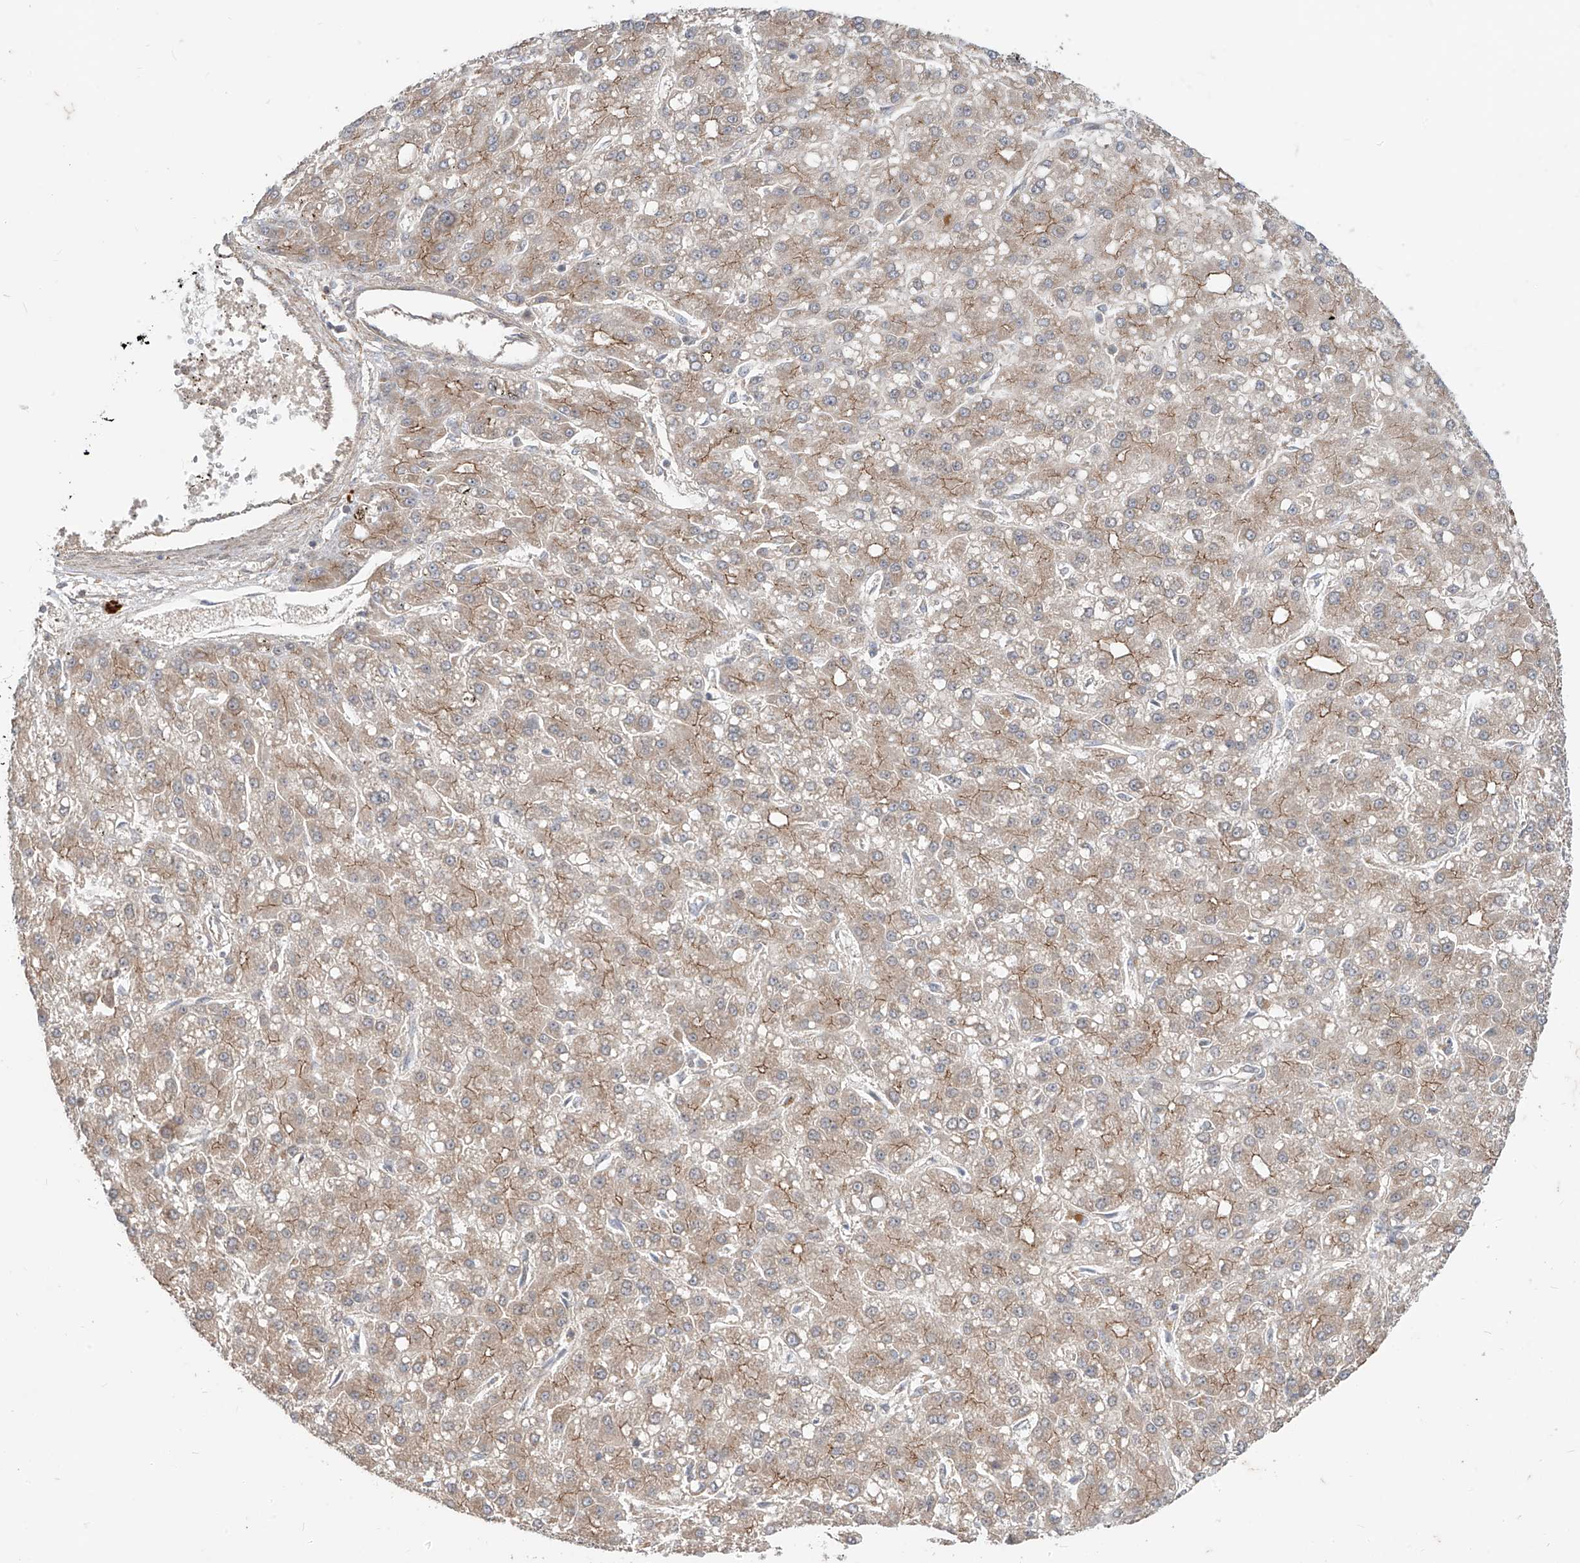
{"staining": {"intensity": "weak", "quantity": ">75%", "location": "cytoplasmic/membranous"}, "tissue": "liver cancer", "cell_type": "Tumor cells", "image_type": "cancer", "snomed": [{"axis": "morphology", "description": "Carcinoma, Hepatocellular, NOS"}, {"axis": "topography", "description": "Liver"}], "caption": "This is a photomicrograph of immunohistochemistry staining of liver cancer (hepatocellular carcinoma), which shows weak expression in the cytoplasmic/membranous of tumor cells.", "gene": "MTUS2", "patient": {"sex": "male", "age": 67}}